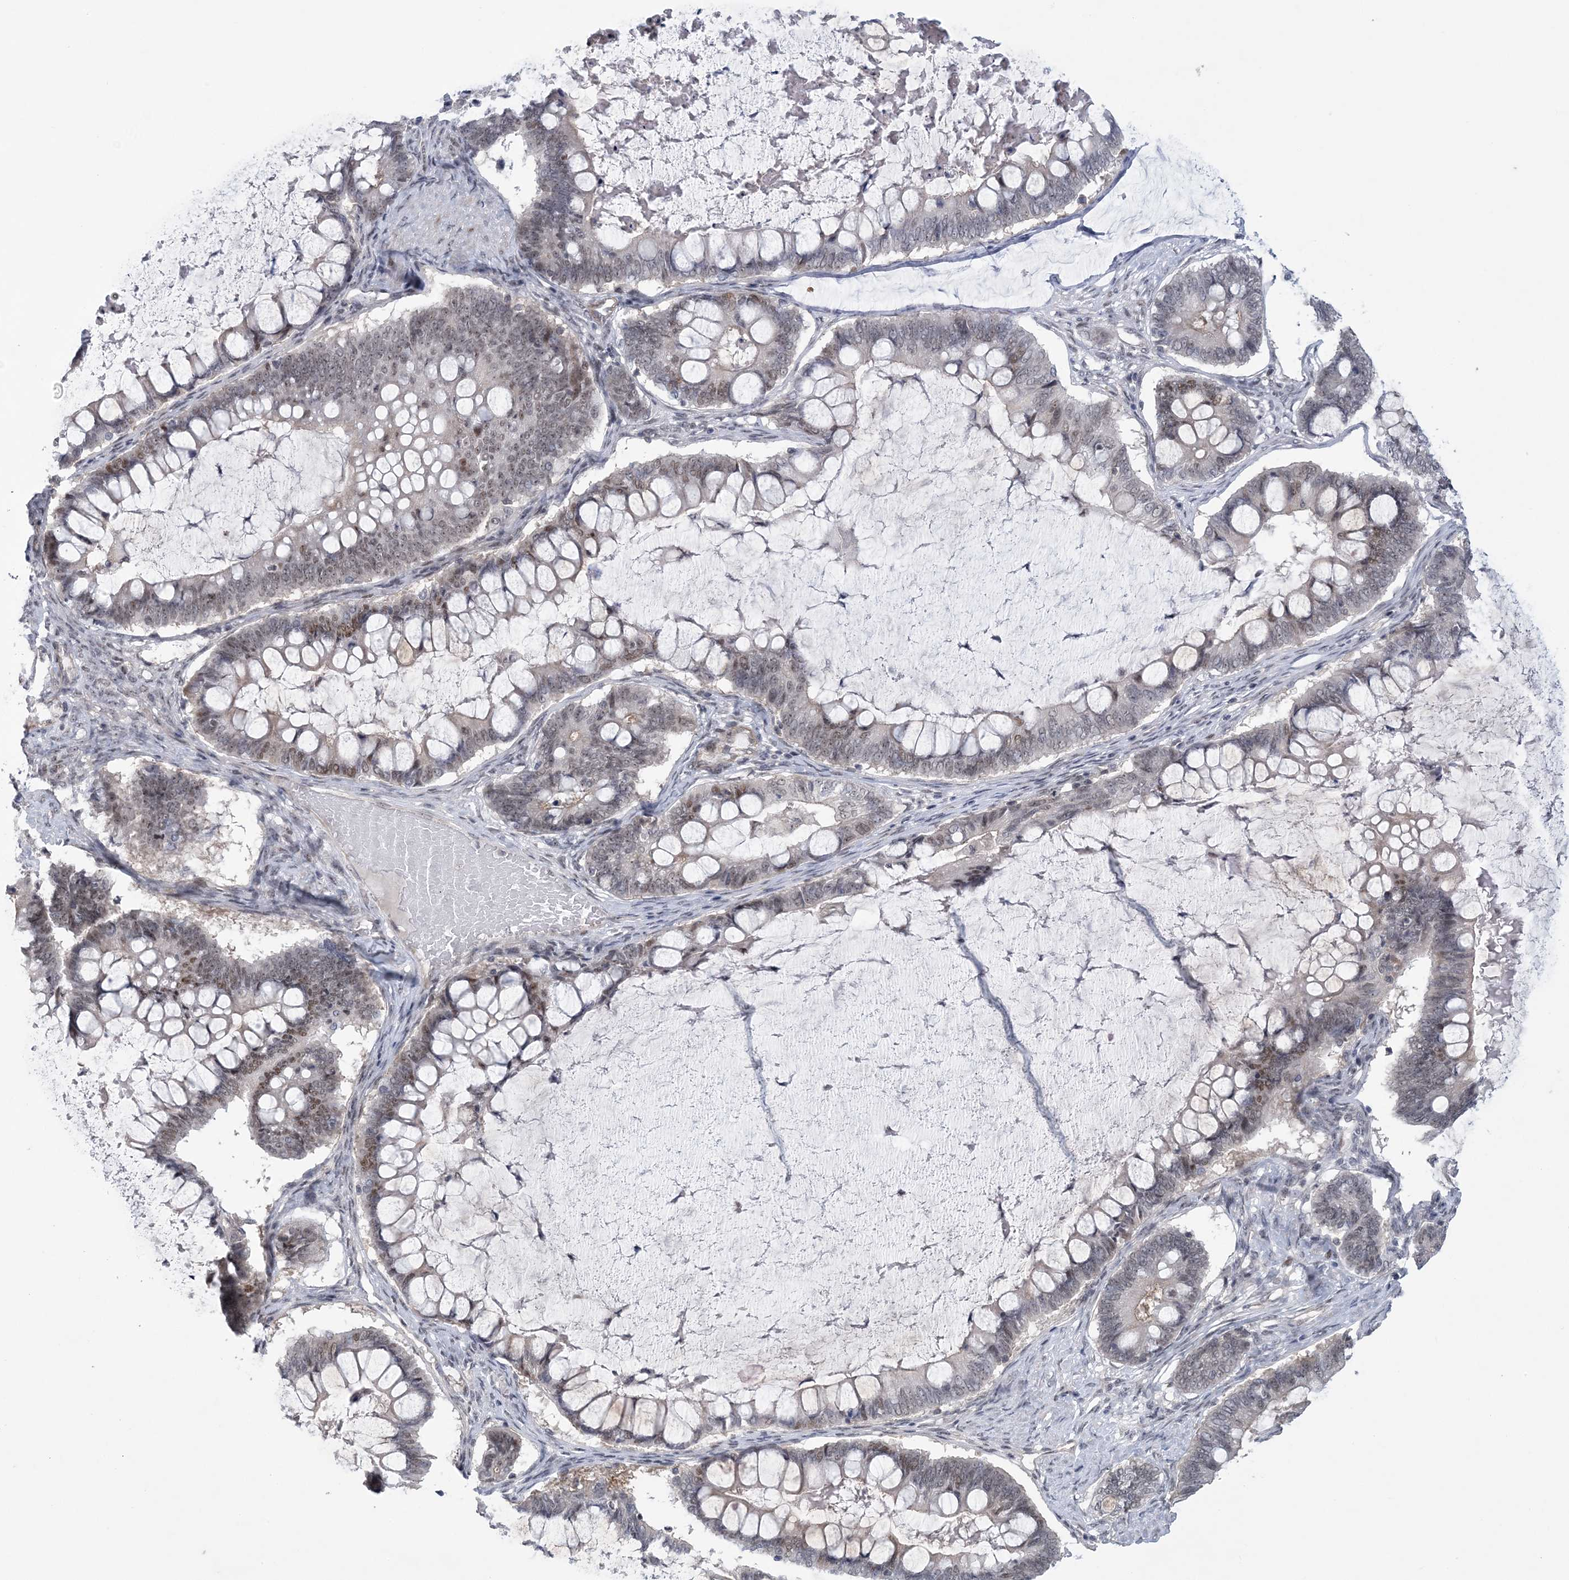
{"staining": {"intensity": "weak", "quantity": "25%-75%", "location": "nuclear"}, "tissue": "ovarian cancer", "cell_type": "Tumor cells", "image_type": "cancer", "snomed": [{"axis": "morphology", "description": "Cystadenocarcinoma, mucinous, NOS"}, {"axis": "topography", "description": "Ovary"}], "caption": "Protein staining of ovarian cancer (mucinous cystadenocarcinoma) tissue reveals weak nuclear expression in approximately 25%-75% of tumor cells. Immunohistochemistry stains the protein of interest in brown and the nuclei are stained blue.", "gene": "HOMEZ", "patient": {"sex": "female", "age": 61}}